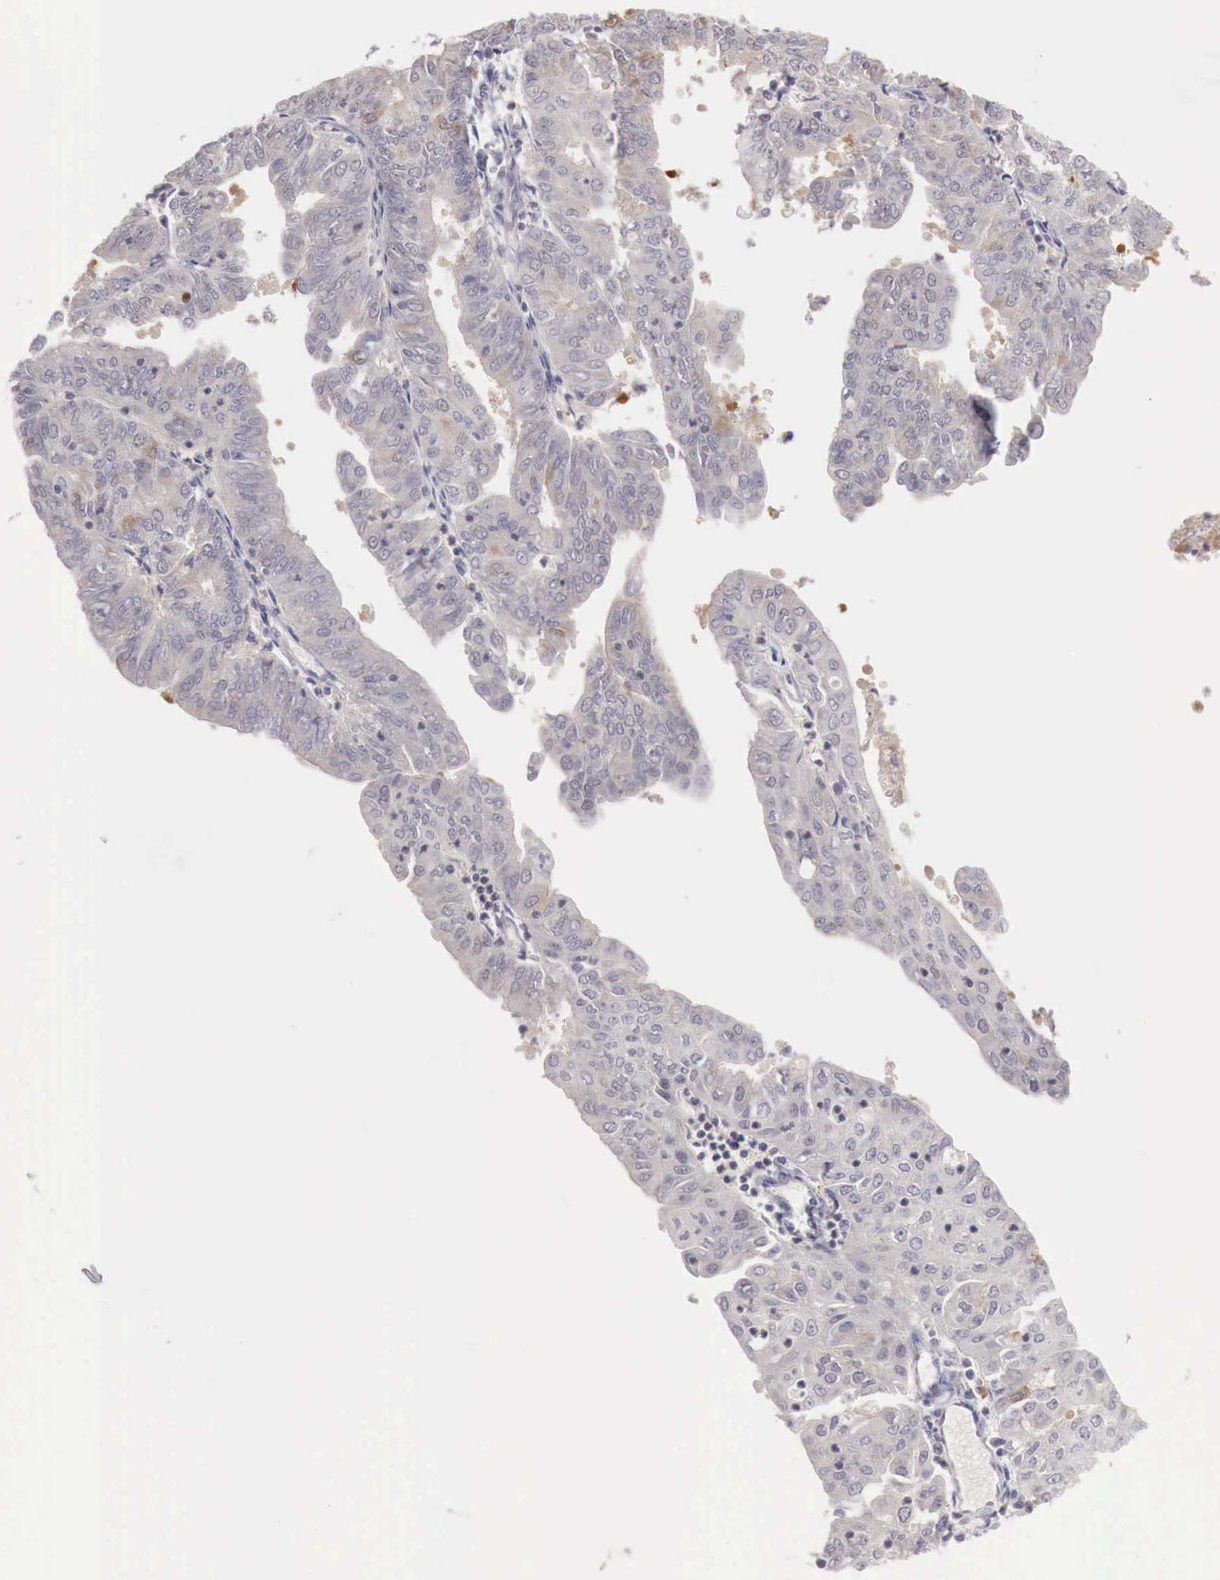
{"staining": {"intensity": "weak", "quantity": "<25%", "location": "cytoplasmic/membranous,nuclear"}, "tissue": "endometrial cancer", "cell_type": "Tumor cells", "image_type": "cancer", "snomed": [{"axis": "morphology", "description": "Adenocarcinoma, NOS"}, {"axis": "topography", "description": "Endometrium"}], "caption": "This photomicrograph is of endometrial cancer (adenocarcinoma) stained with immunohistochemistry to label a protein in brown with the nuclei are counter-stained blue. There is no staining in tumor cells.", "gene": "GATA1", "patient": {"sex": "female", "age": 79}}